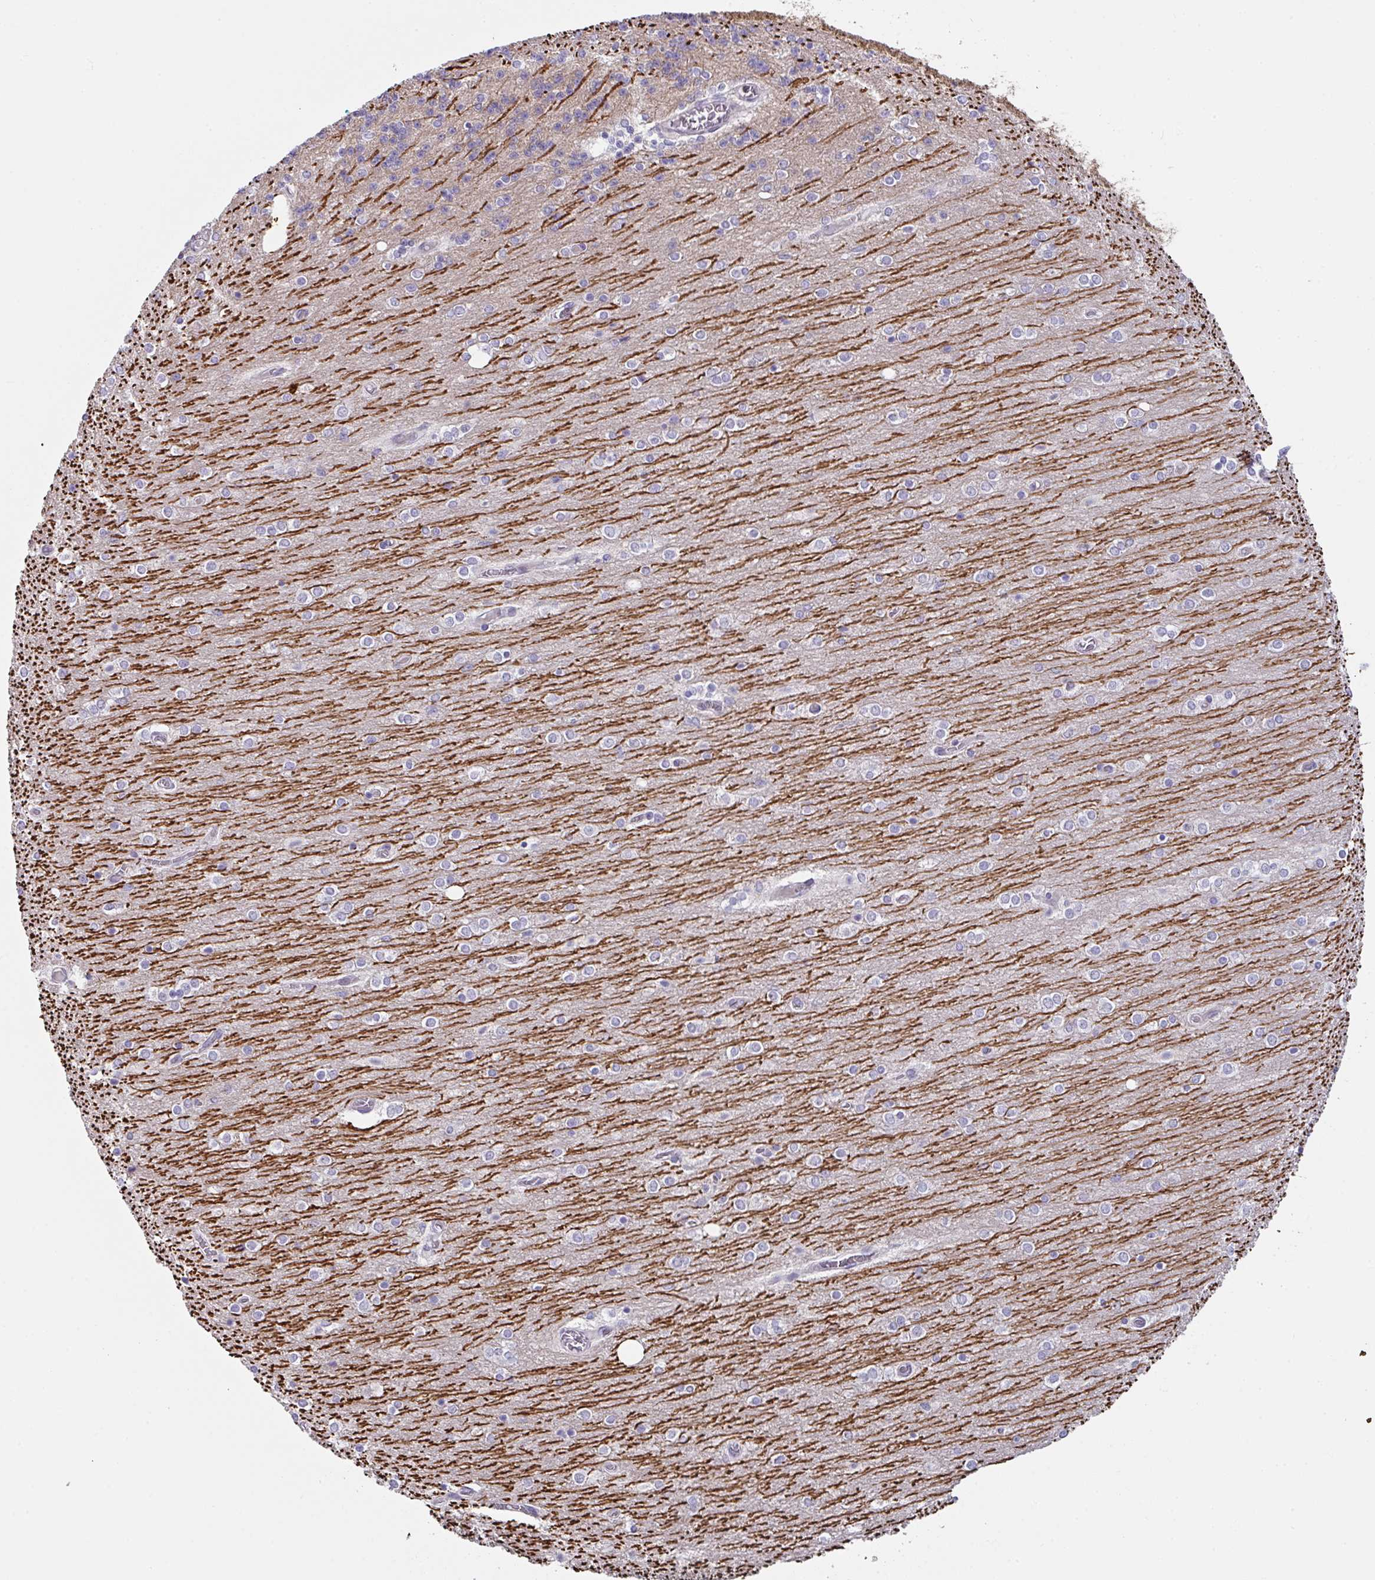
{"staining": {"intensity": "weak", "quantity": "25%-75%", "location": "cytoplasmic/membranous"}, "tissue": "cerebellum", "cell_type": "Cells in granular layer", "image_type": "normal", "snomed": [{"axis": "morphology", "description": "Normal tissue, NOS"}, {"axis": "topography", "description": "Cerebellum"}], "caption": "Cerebellum stained for a protein exhibits weak cytoplasmic/membranous positivity in cells in granular layer. (DAB (3,3'-diaminobenzidine) IHC with brightfield microscopy, high magnification).", "gene": "RBM18", "patient": {"sex": "female", "age": 54}}